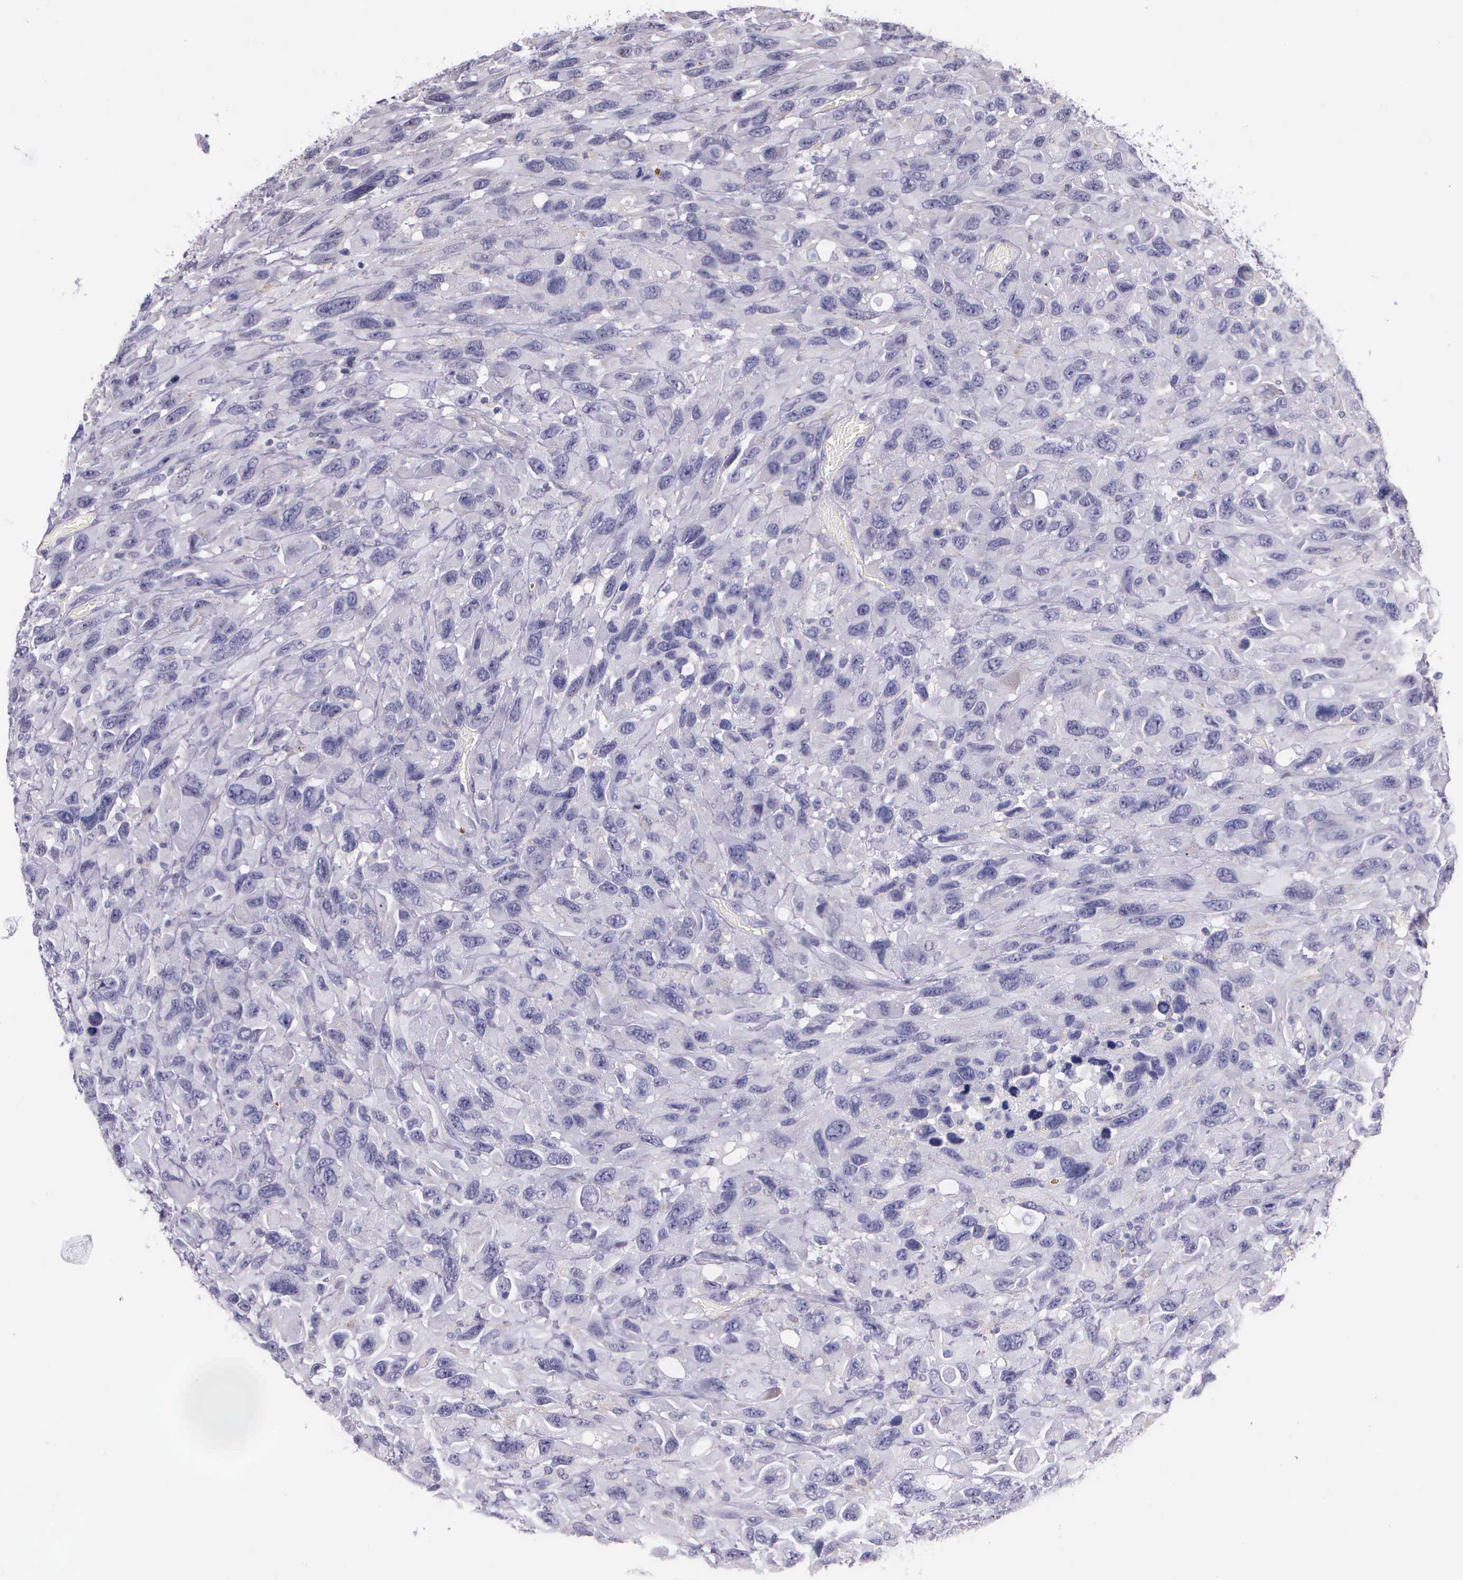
{"staining": {"intensity": "negative", "quantity": "none", "location": "none"}, "tissue": "renal cancer", "cell_type": "Tumor cells", "image_type": "cancer", "snomed": [{"axis": "morphology", "description": "Adenocarcinoma, NOS"}, {"axis": "topography", "description": "Kidney"}], "caption": "DAB (3,3'-diaminobenzidine) immunohistochemical staining of adenocarcinoma (renal) shows no significant expression in tumor cells.", "gene": "THSD7A", "patient": {"sex": "male", "age": 79}}